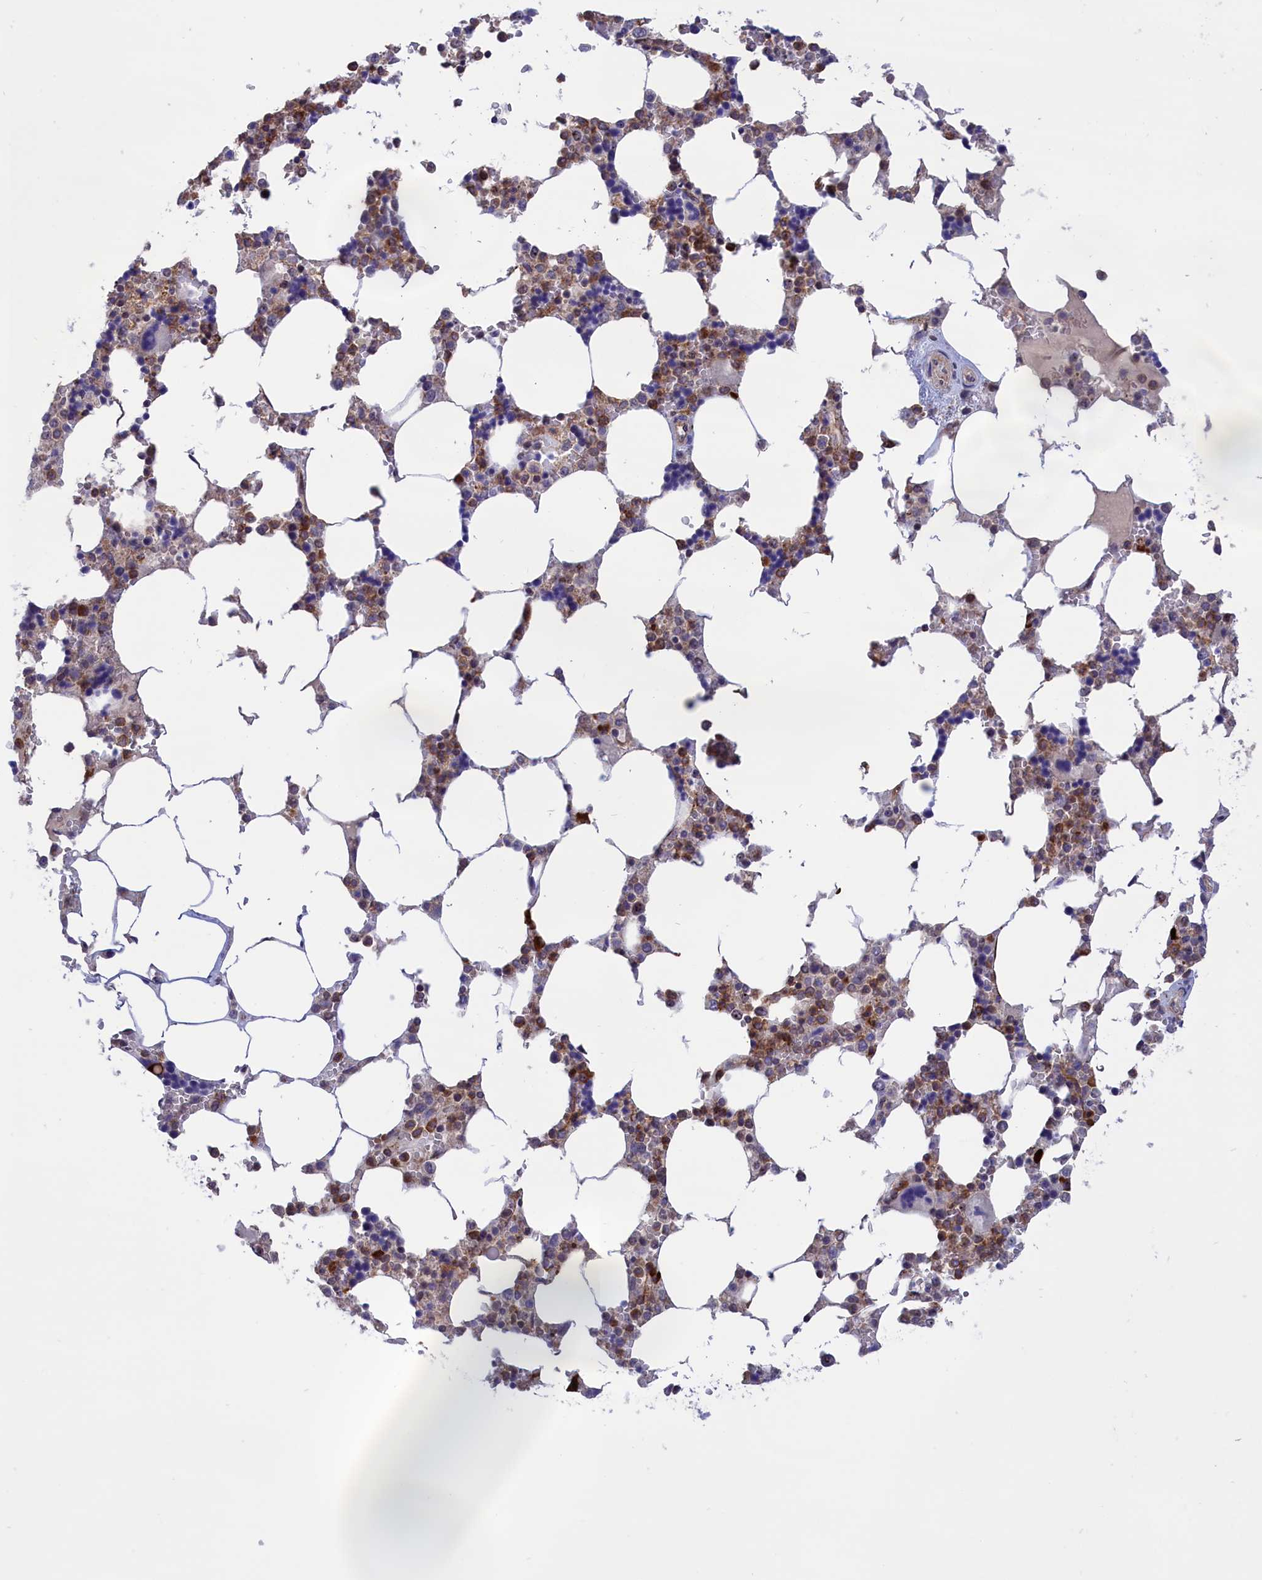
{"staining": {"intensity": "strong", "quantity": "25%-75%", "location": "cytoplasmic/membranous"}, "tissue": "bone marrow", "cell_type": "Hematopoietic cells", "image_type": "normal", "snomed": [{"axis": "morphology", "description": "Normal tissue, NOS"}, {"axis": "topography", "description": "Bone marrow"}], "caption": "Brown immunohistochemical staining in benign human bone marrow shows strong cytoplasmic/membranous expression in approximately 25%-75% of hematopoietic cells.", "gene": "MPND", "patient": {"sex": "male", "age": 64}}